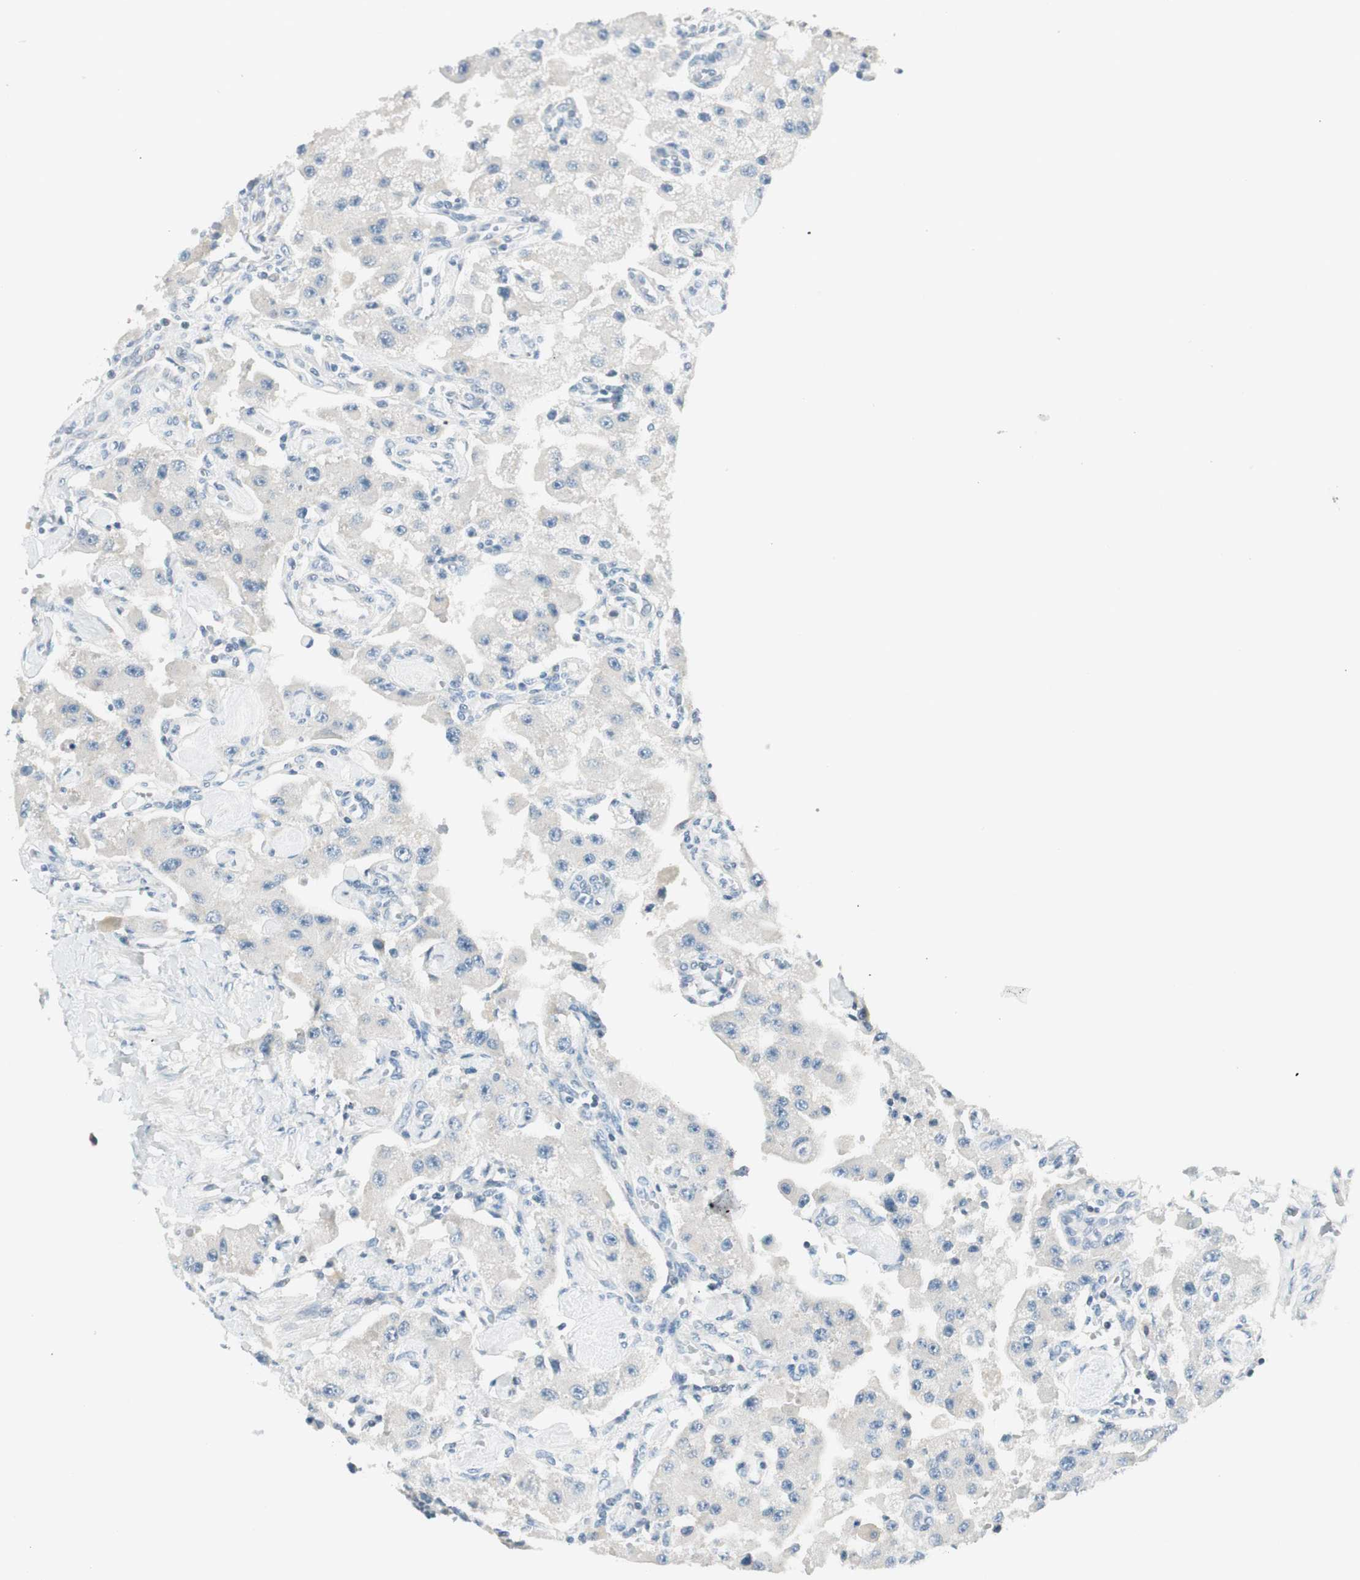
{"staining": {"intensity": "negative", "quantity": "none", "location": "none"}, "tissue": "carcinoid", "cell_type": "Tumor cells", "image_type": "cancer", "snomed": [{"axis": "morphology", "description": "Carcinoid, malignant, NOS"}, {"axis": "topography", "description": "Pancreas"}], "caption": "Immunohistochemistry image of neoplastic tissue: human carcinoid stained with DAB (3,3'-diaminobenzidine) exhibits no significant protein positivity in tumor cells.", "gene": "TACR3", "patient": {"sex": "male", "age": 41}}